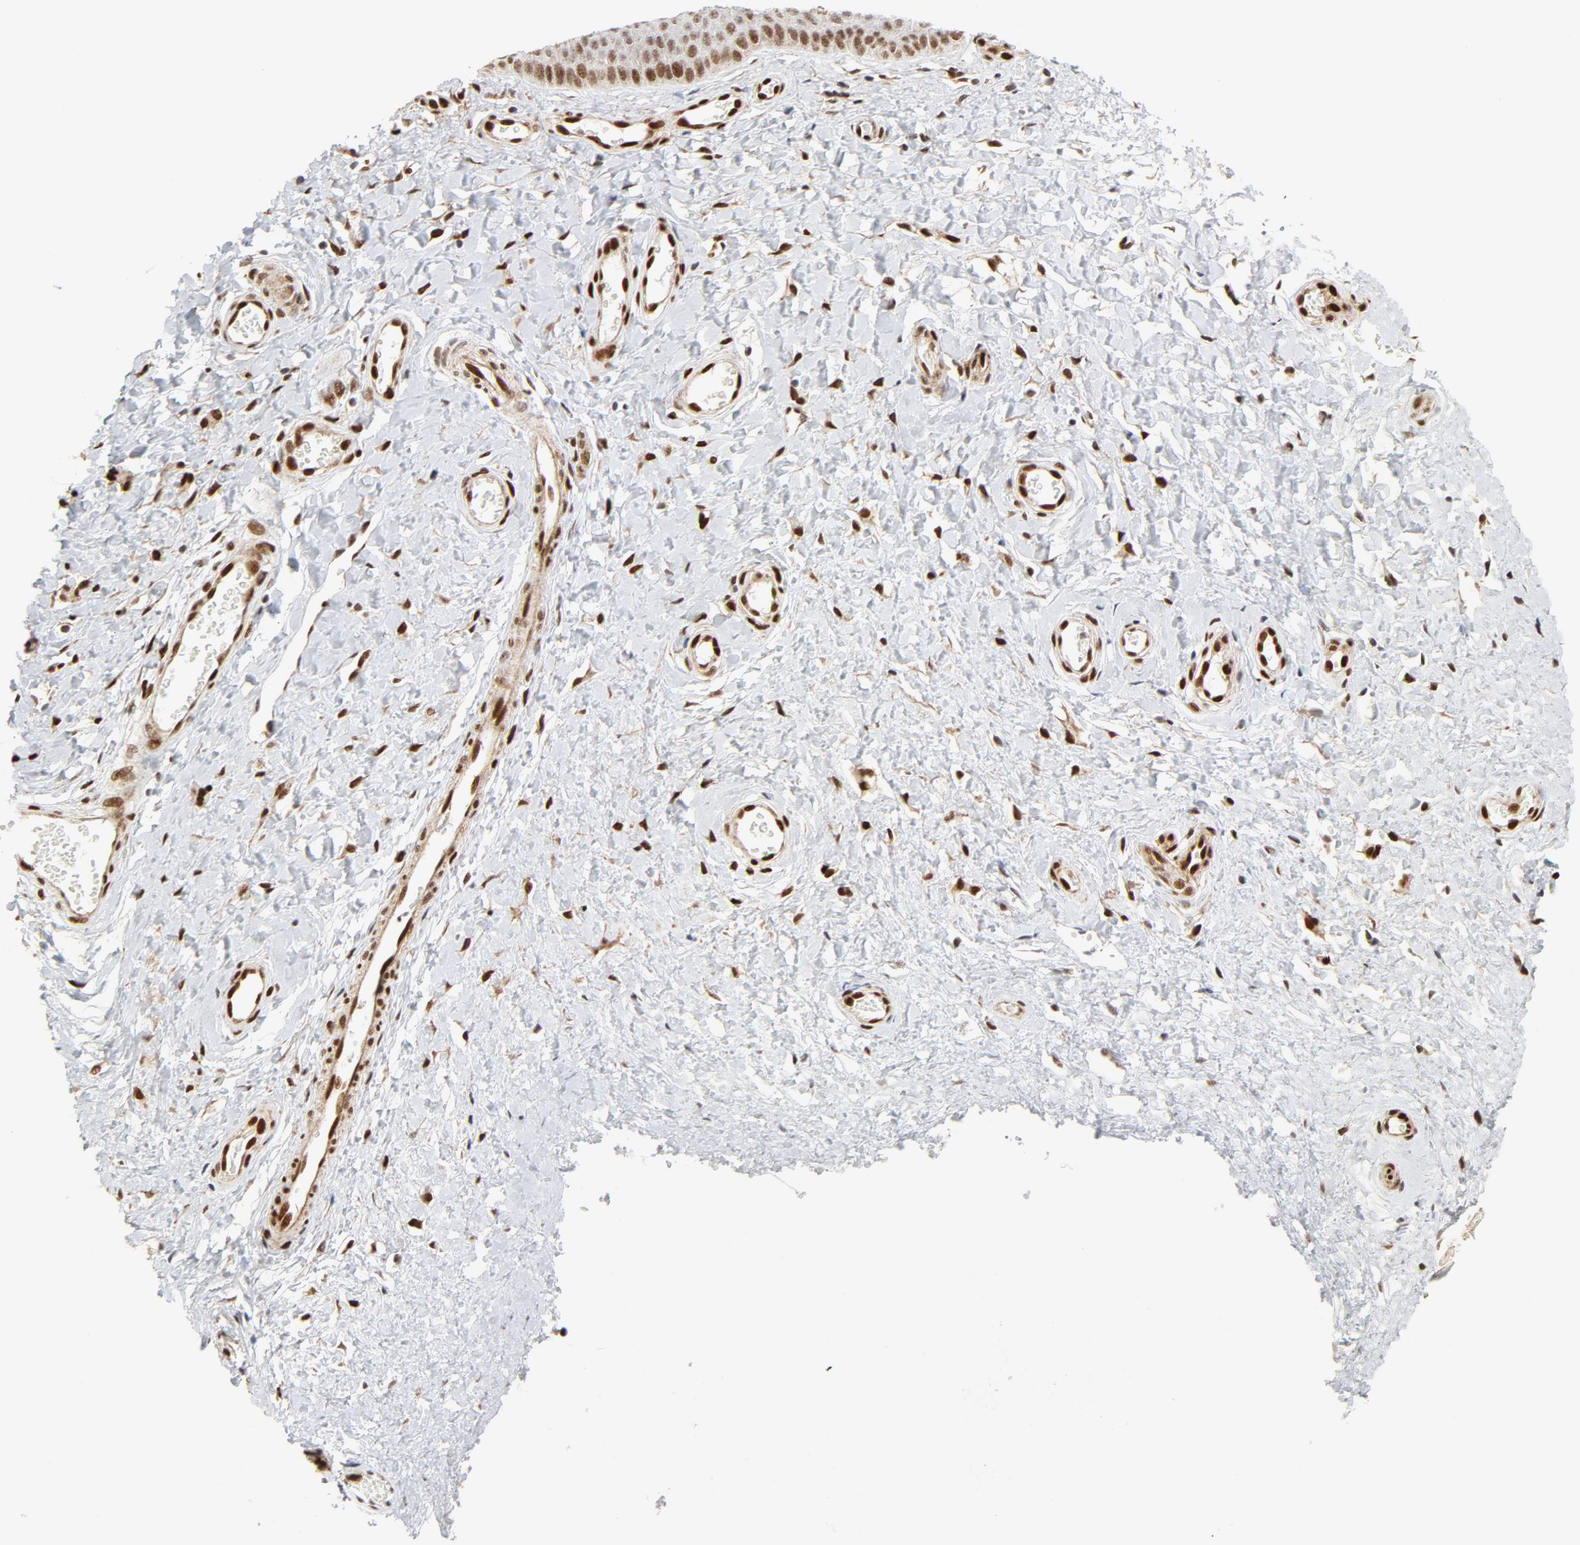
{"staining": {"intensity": "moderate", "quantity": ">75%", "location": "nuclear"}, "tissue": "cervix", "cell_type": "Glandular cells", "image_type": "normal", "snomed": [{"axis": "morphology", "description": "Normal tissue, NOS"}, {"axis": "topography", "description": "Cervix"}], "caption": "Immunohistochemistry (IHC) (DAB) staining of normal human cervix reveals moderate nuclear protein positivity in about >75% of glandular cells.", "gene": "MEF2A", "patient": {"sex": "female", "age": 55}}